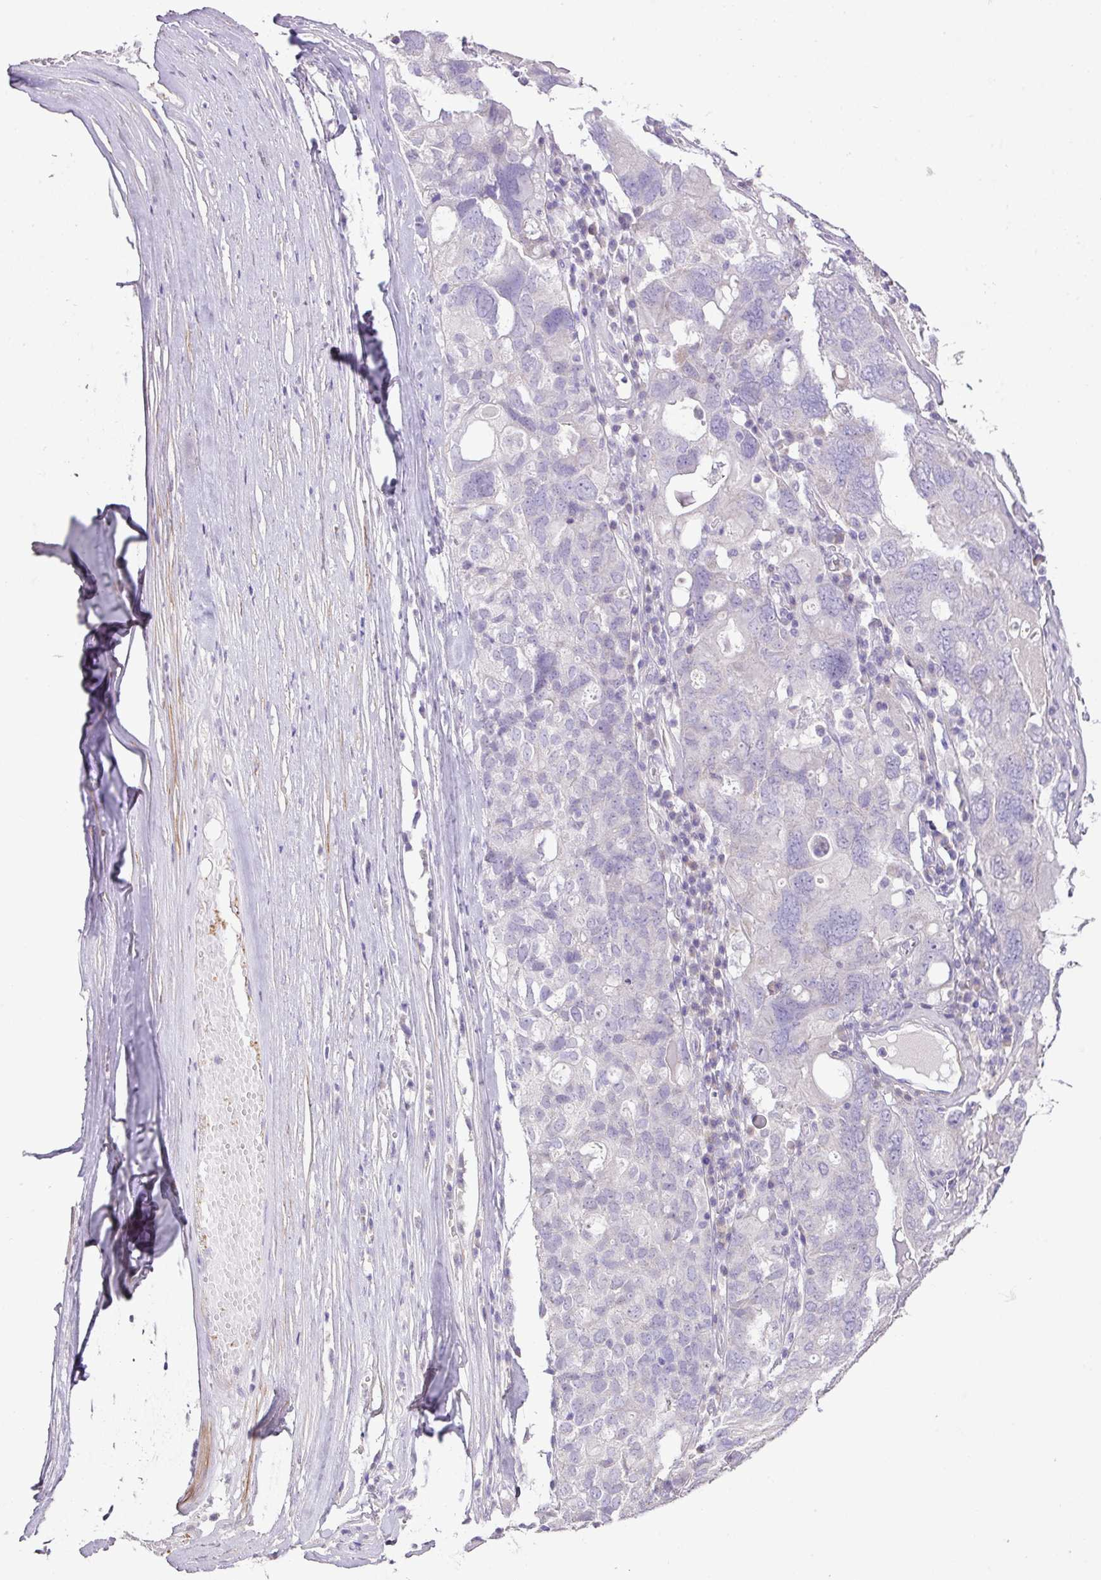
{"staining": {"intensity": "negative", "quantity": "none", "location": "none"}, "tissue": "ovarian cancer", "cell_type": "Tumor cells", "image_type": "cancer", "snomed": [{"axis": "morphology", "description": "Carcinoma, endometroid"}, {"axis": "topography", "description": "Ovary"}], "caption": "Photomicrograph shows no significant protein positivity in tumor cells of ovarian cancer.", "gene": "DIP2A", "patient": {"sex": "female", "age": 62}}